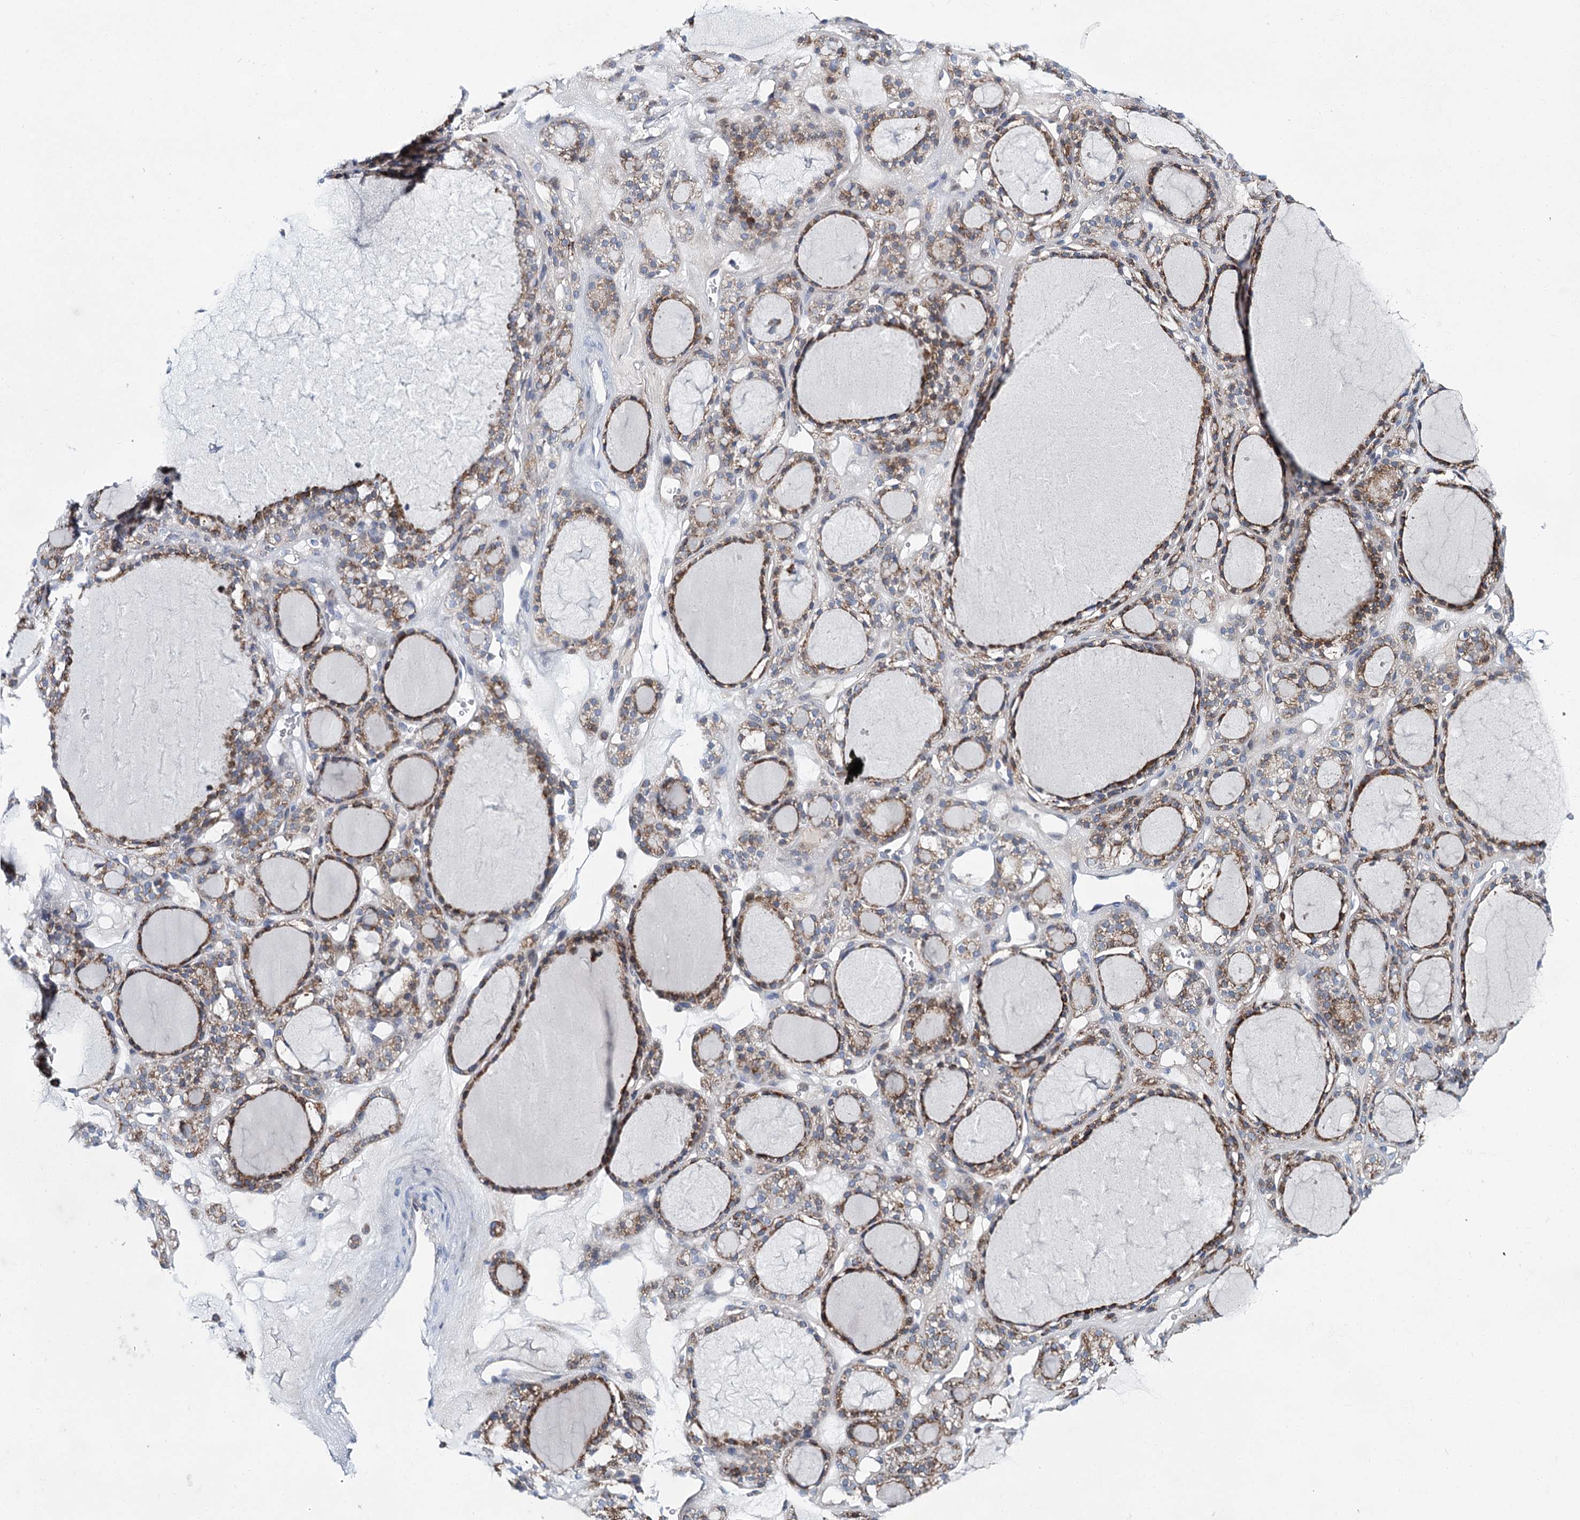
{"staining": {"intensity": "moderate", "quantity": "25%-75%", "location": "cytoplasmic/membranous"}, "tissue": "thyroid gland", "cell_type": "Glandular cells", "image_type": "normal", "snomed": [{"axis": "morphology", "description": "Normal tissue, NOS"}, {"axis": "topography", "description": "Thyroid gland"}], "caption": "Unremarkable thyroid gland was stained to show a protein in brown. There is medium levels of moderate cytoplasmic/membranous expression in about 25%-75% of glandular cells. The staining is performed using DAB brown chromogen to label protein expression. The nuclei are counter-stained blue using hematoxylin.", "gene": "CPLANE1", "patient": {"sex": "female", "age": 28}}